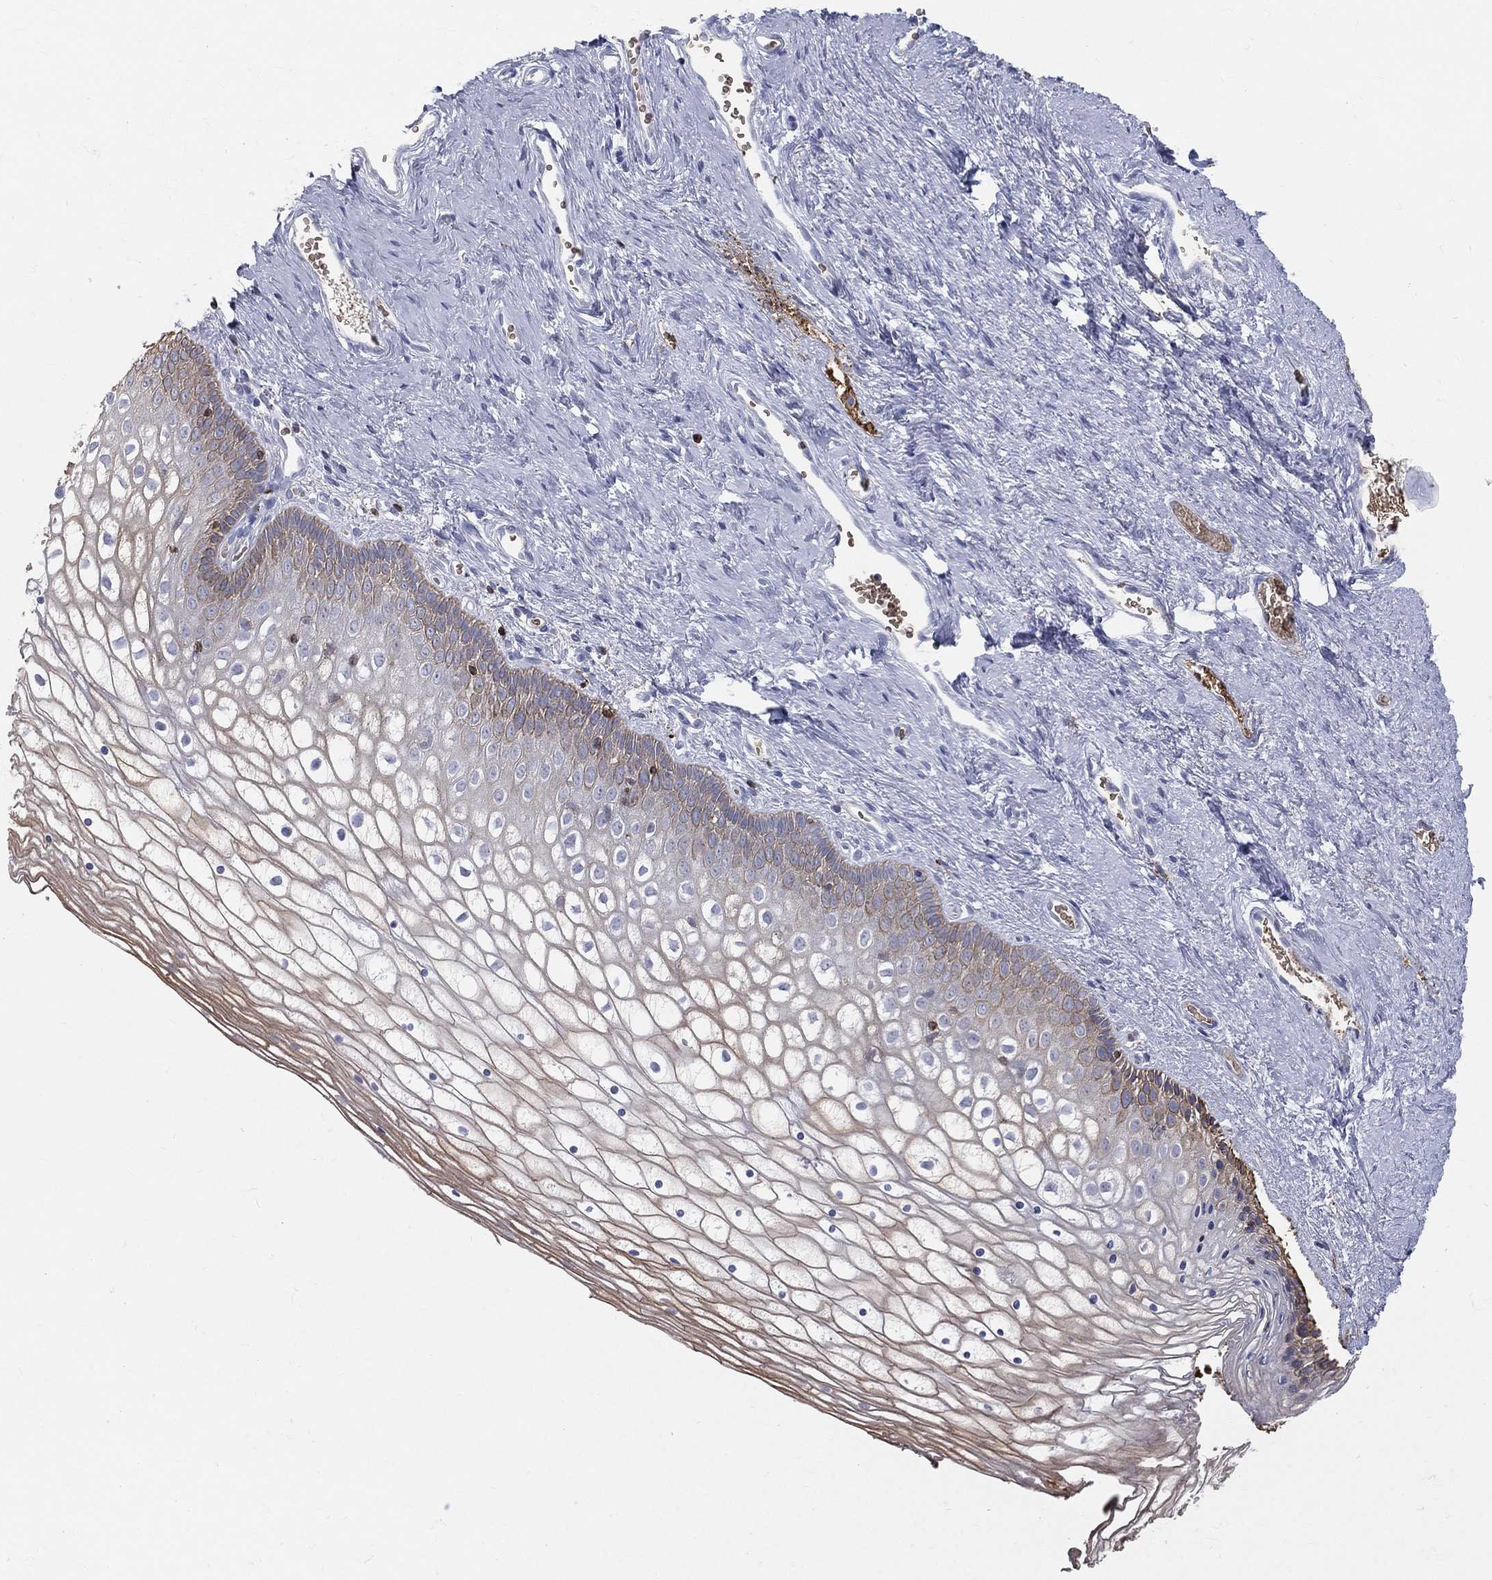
{"staining": {"intensity": "weak", "quantity": "<25%", "location": "cytoplasmic/membranous"}, "tissue": "vagina", "cell_type": "Squamous epithelial cells", "image_type": "normal", "snomed": [{"axis": "morphology", "description": "Normal tissue, NOS"}, {"axis": "topography", "description": "Vagina"}], "caption": "An IHC photomicrograph of unremarkable vagina is shown. There is no staining in squamous epithelial cells of vagina. The staining is performed using DAB brown chromogen with nuclei counter-stained in using hematoxylin.", "gene": "CTSW", "patient": {"sex": "female", "age": 32}}